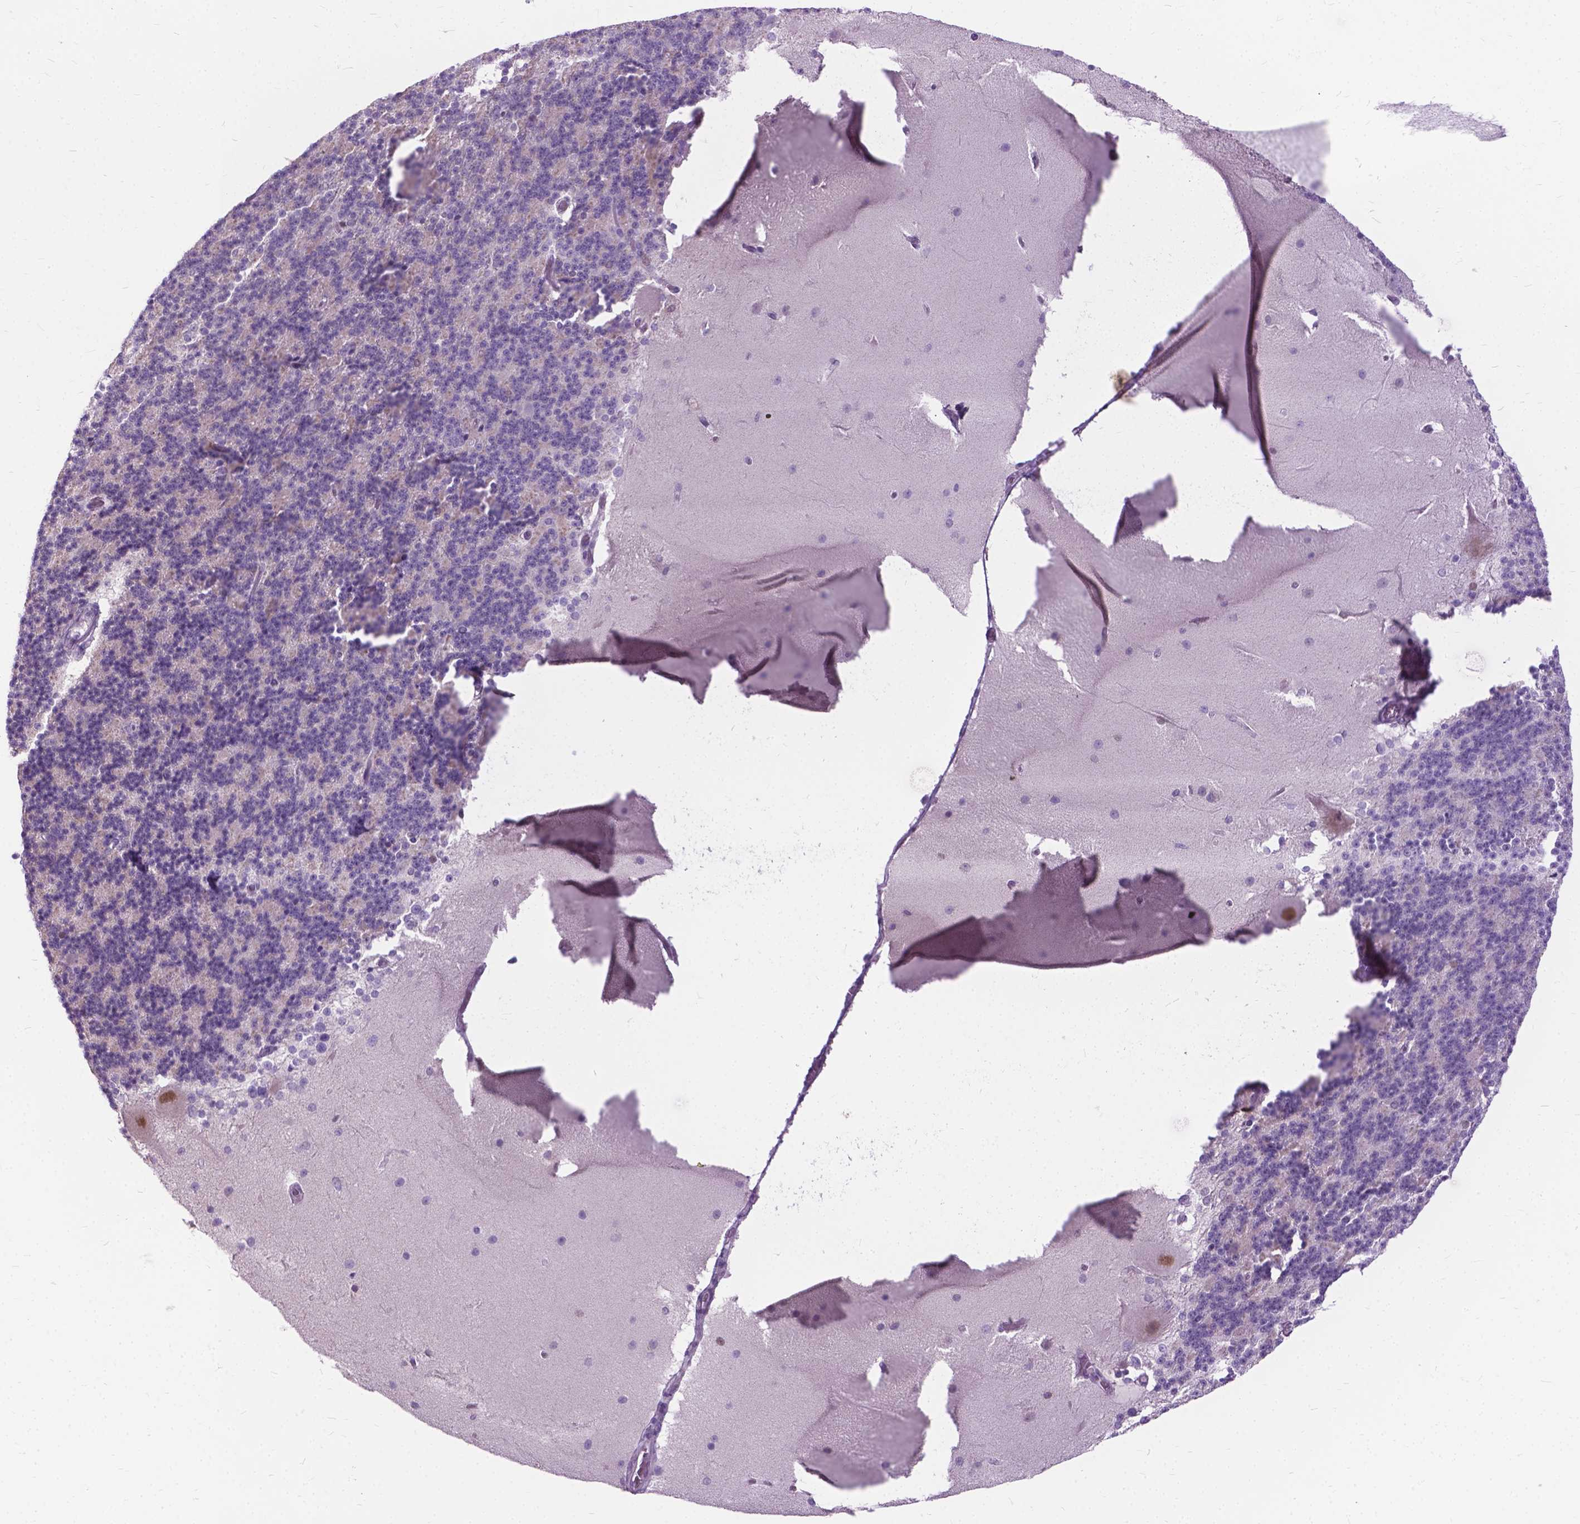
{"staining": {"intensity": "negative", "quantity": "none", "location": "none"}, "tissue": "cerebellum", "cell_type": "Cells in granular layer", "image_type": "normal", "snomed": [{"axis": "morphology", "description": "Normal tissue, NOS"}, {"axis": "topography", "description": "Cerebellum"}], "caption": "Immunohistochemistry image of unremarkable cerebellum: human cerebellum stained with DAB (3,3'-diaminobenzidine) shows no significant protein expression in cells in granular layer.", "gene": "APCDD1L", "patient": {"sex": "female", "age": 19}}